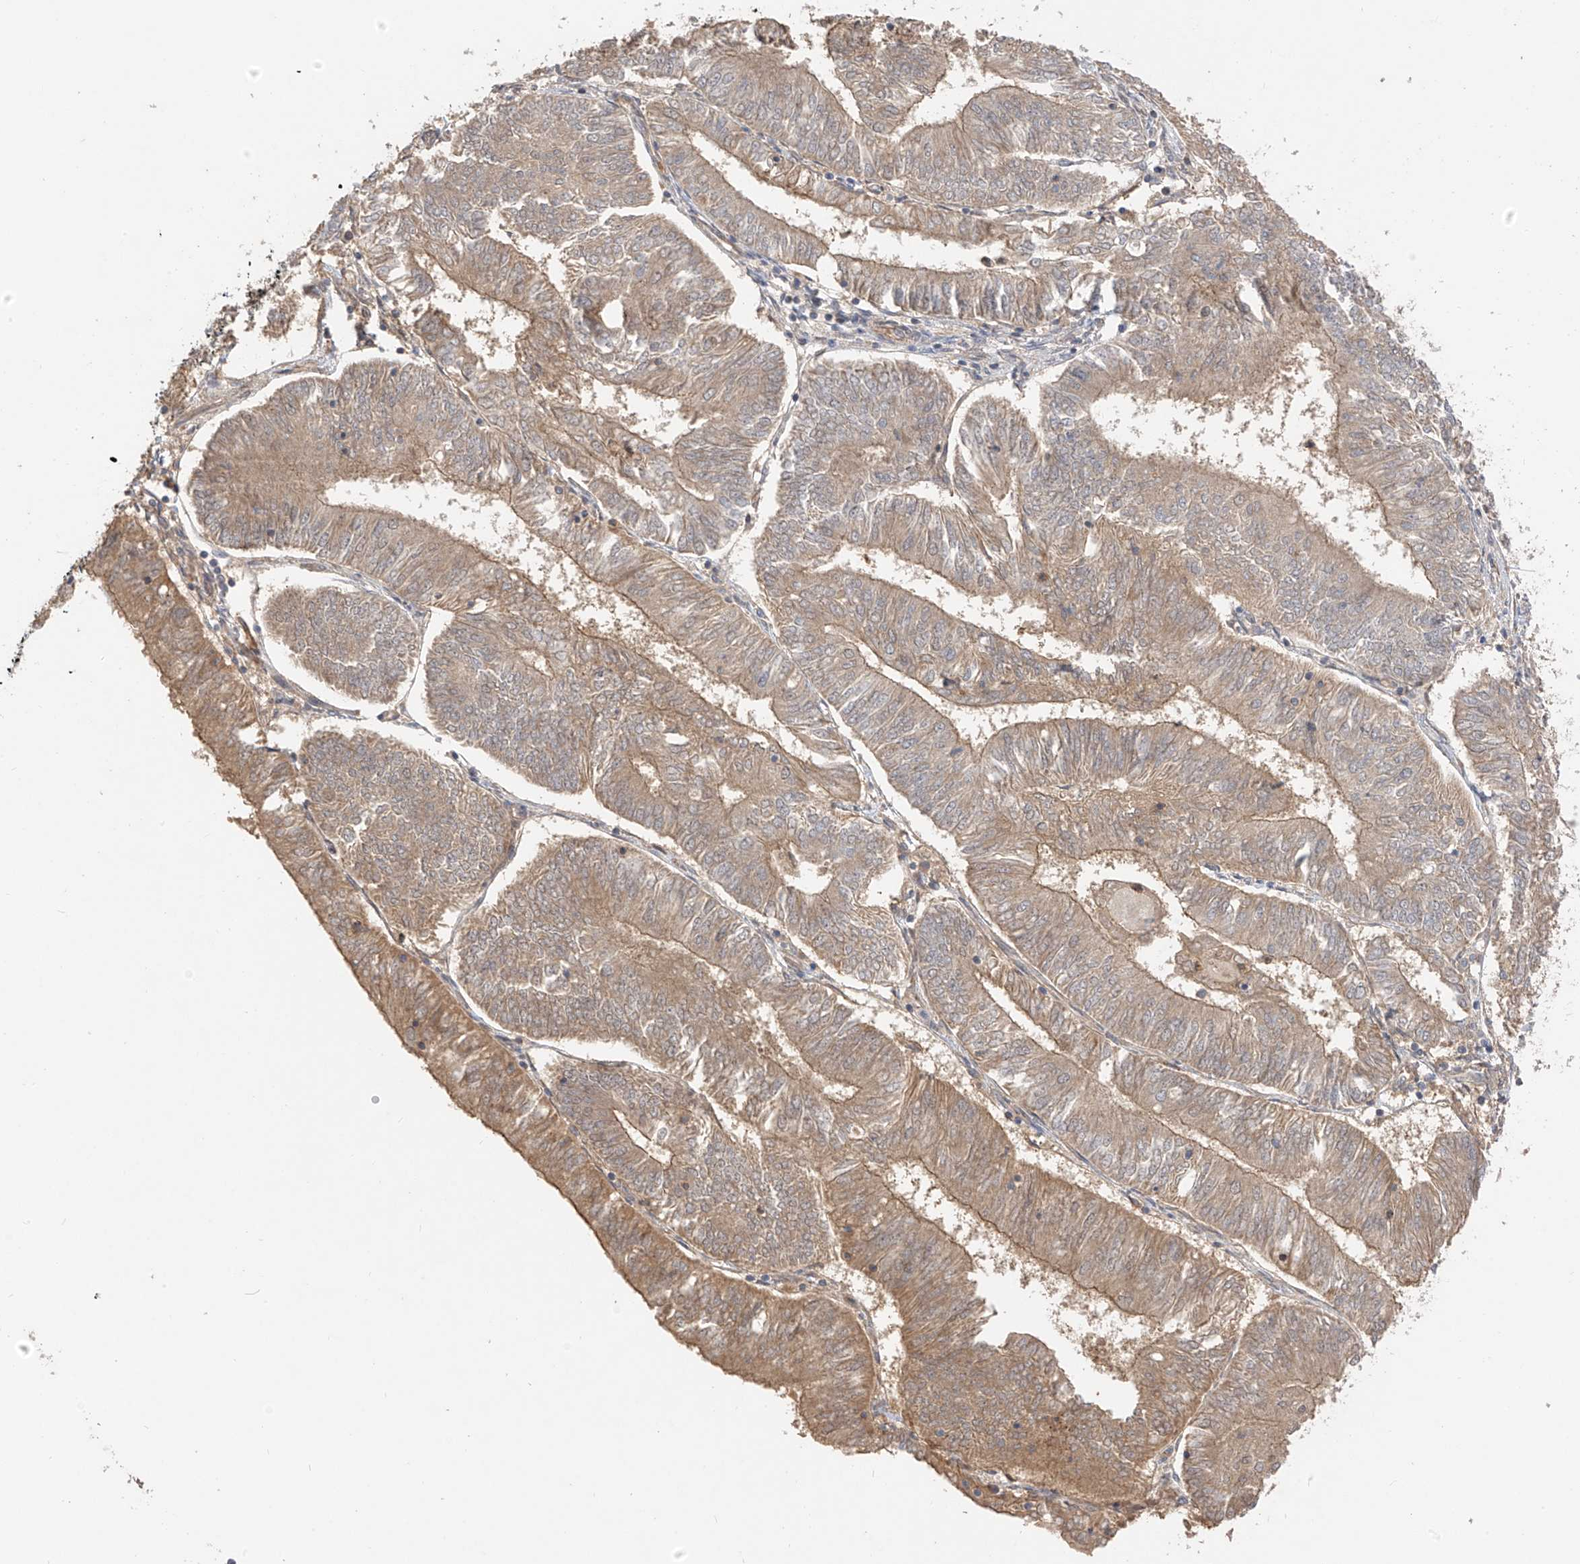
{"staining": {"intensity": "moderate", "quantity": ">75%", "location": "cytoplasmic/membranous"}, "tissue": "endometrial cancer", "cell_type": "Tumor cells", "image_type": "cancer", "snomed": [{"axis": "morphology", "description": "Adenocarcinoma, NOS"}, {"axis": "topography", "description": "Endometrium"}], "caption": "This photomicrograph shows IHC staining of endometrial cancer, with medium moderate cytoplasmic/membranous positivity in approximately >75% of tumor cells.", "gene": "CACNA2D4", "patient": {"sex": "female", "age": 58}}